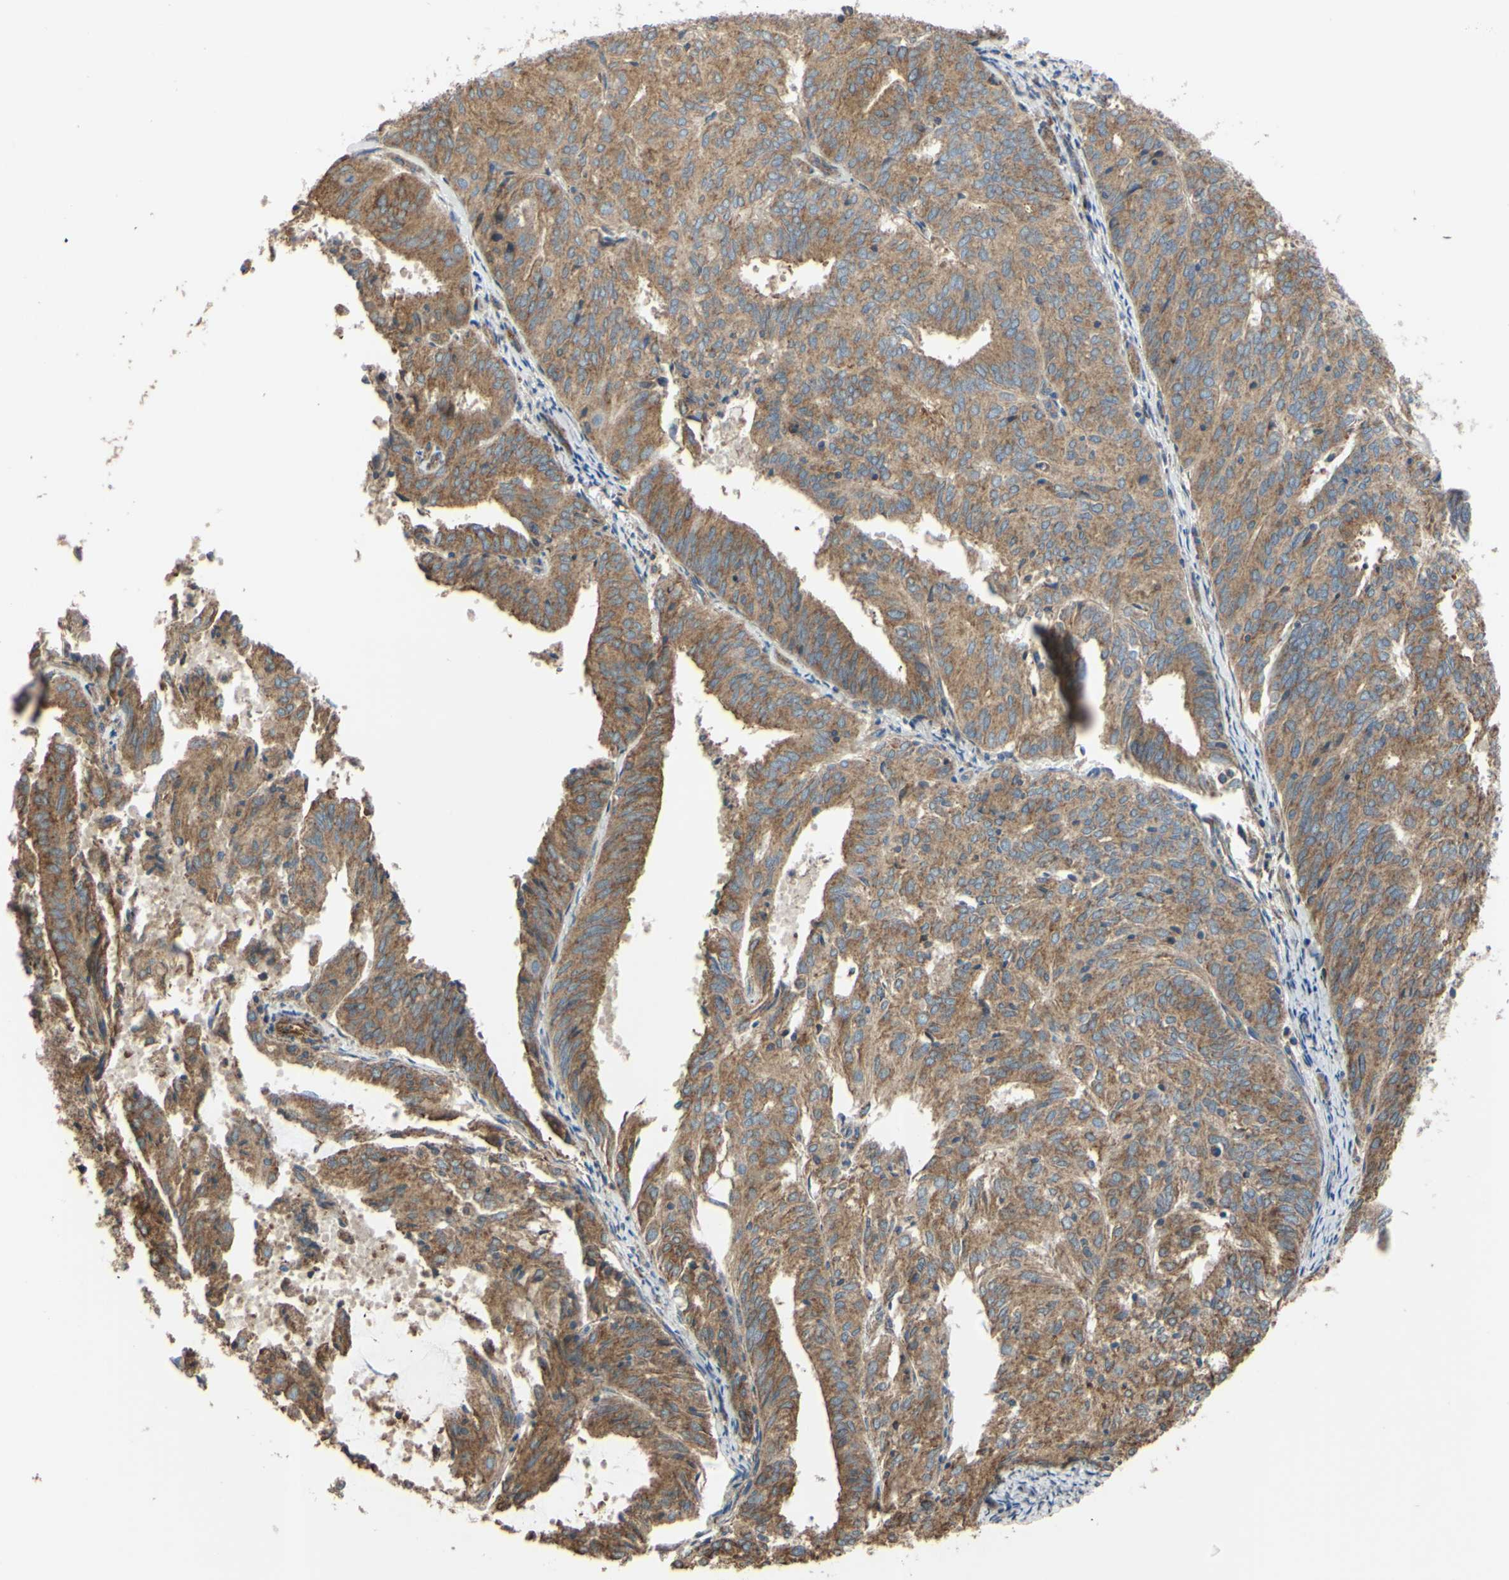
{"staining": {"intensity": "moderate", "quantity": ">75%", "location": "cytoplasmic/membranous"}, "tissue": "endometrial cancer", "cell_type": "Tumor cells", "image_type": "cancer", "snomed": [{"axis": "morphology", "description": "Adenocarcinoma, NOS"}, {"axis": "topography", "description": "Uterus"}], "caption": "The photomicrograph displays a brown stain indicating the presence of a protein in the cytoplasmic/membranous of tumor cells in endometrial adenocarcinoma.", "gene": "BECN1", "patient": {"sex": "female", "age": 60}}